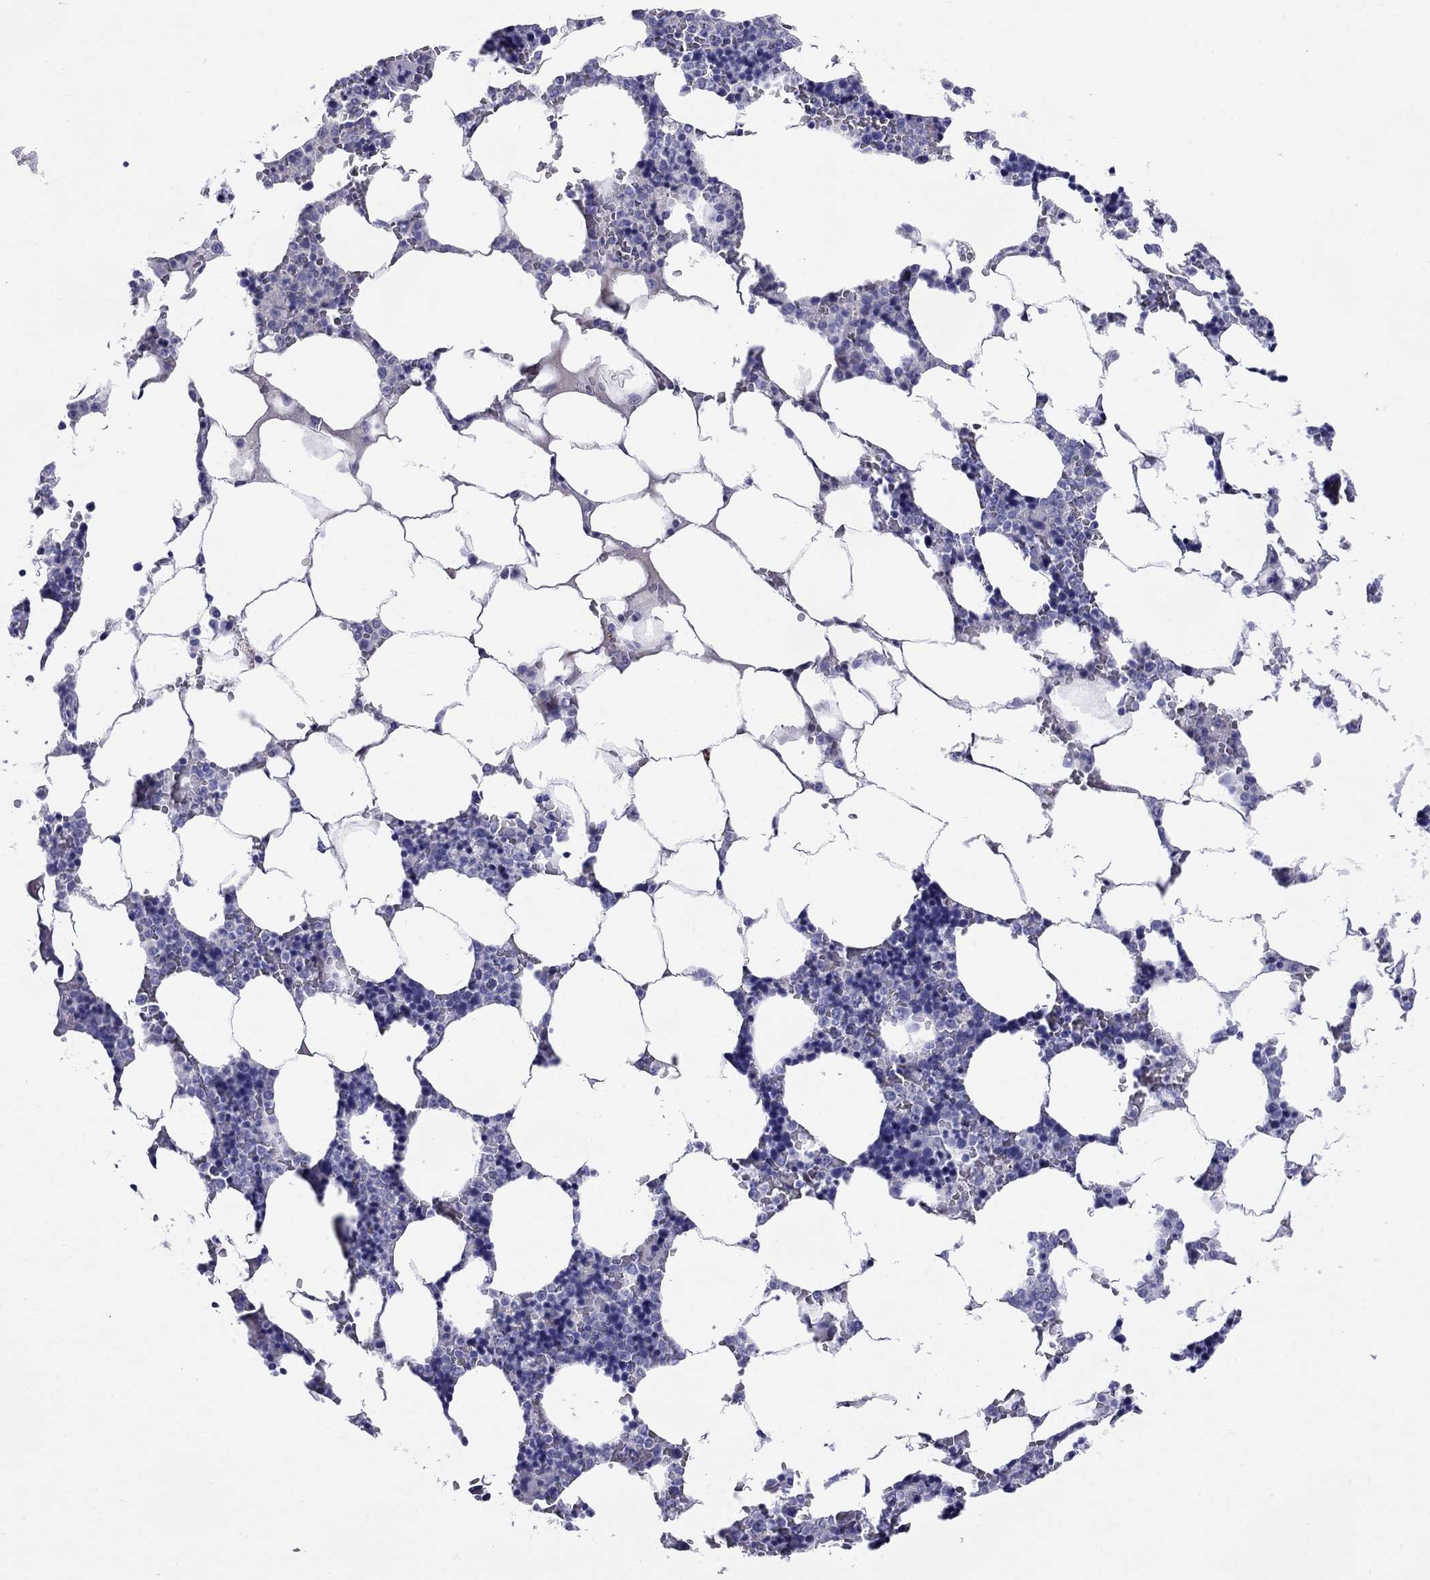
{"staining": {"intensity": "negative", "quantity": "none", "location": "none"}, "tissue": "bone marrow", "cell_type": "Hematopoietic cells", "image_type": "normal", "snomed": [{"axis": "morphology", "description": "Normal tissue, NOS"}, {"axis": "topography", "description": "Bone marrow"}], "caption": "This micrograph is of normal bone marrow stained with immunohistochemistry to label a protein in brown with the nuclei are counter-stained blue. There is no expression in hematopoietic cells. (DAB immunohistochemistry, high magnification).", "gene": "CMYA5", "patient": {"sex": "male", "age": 63}}